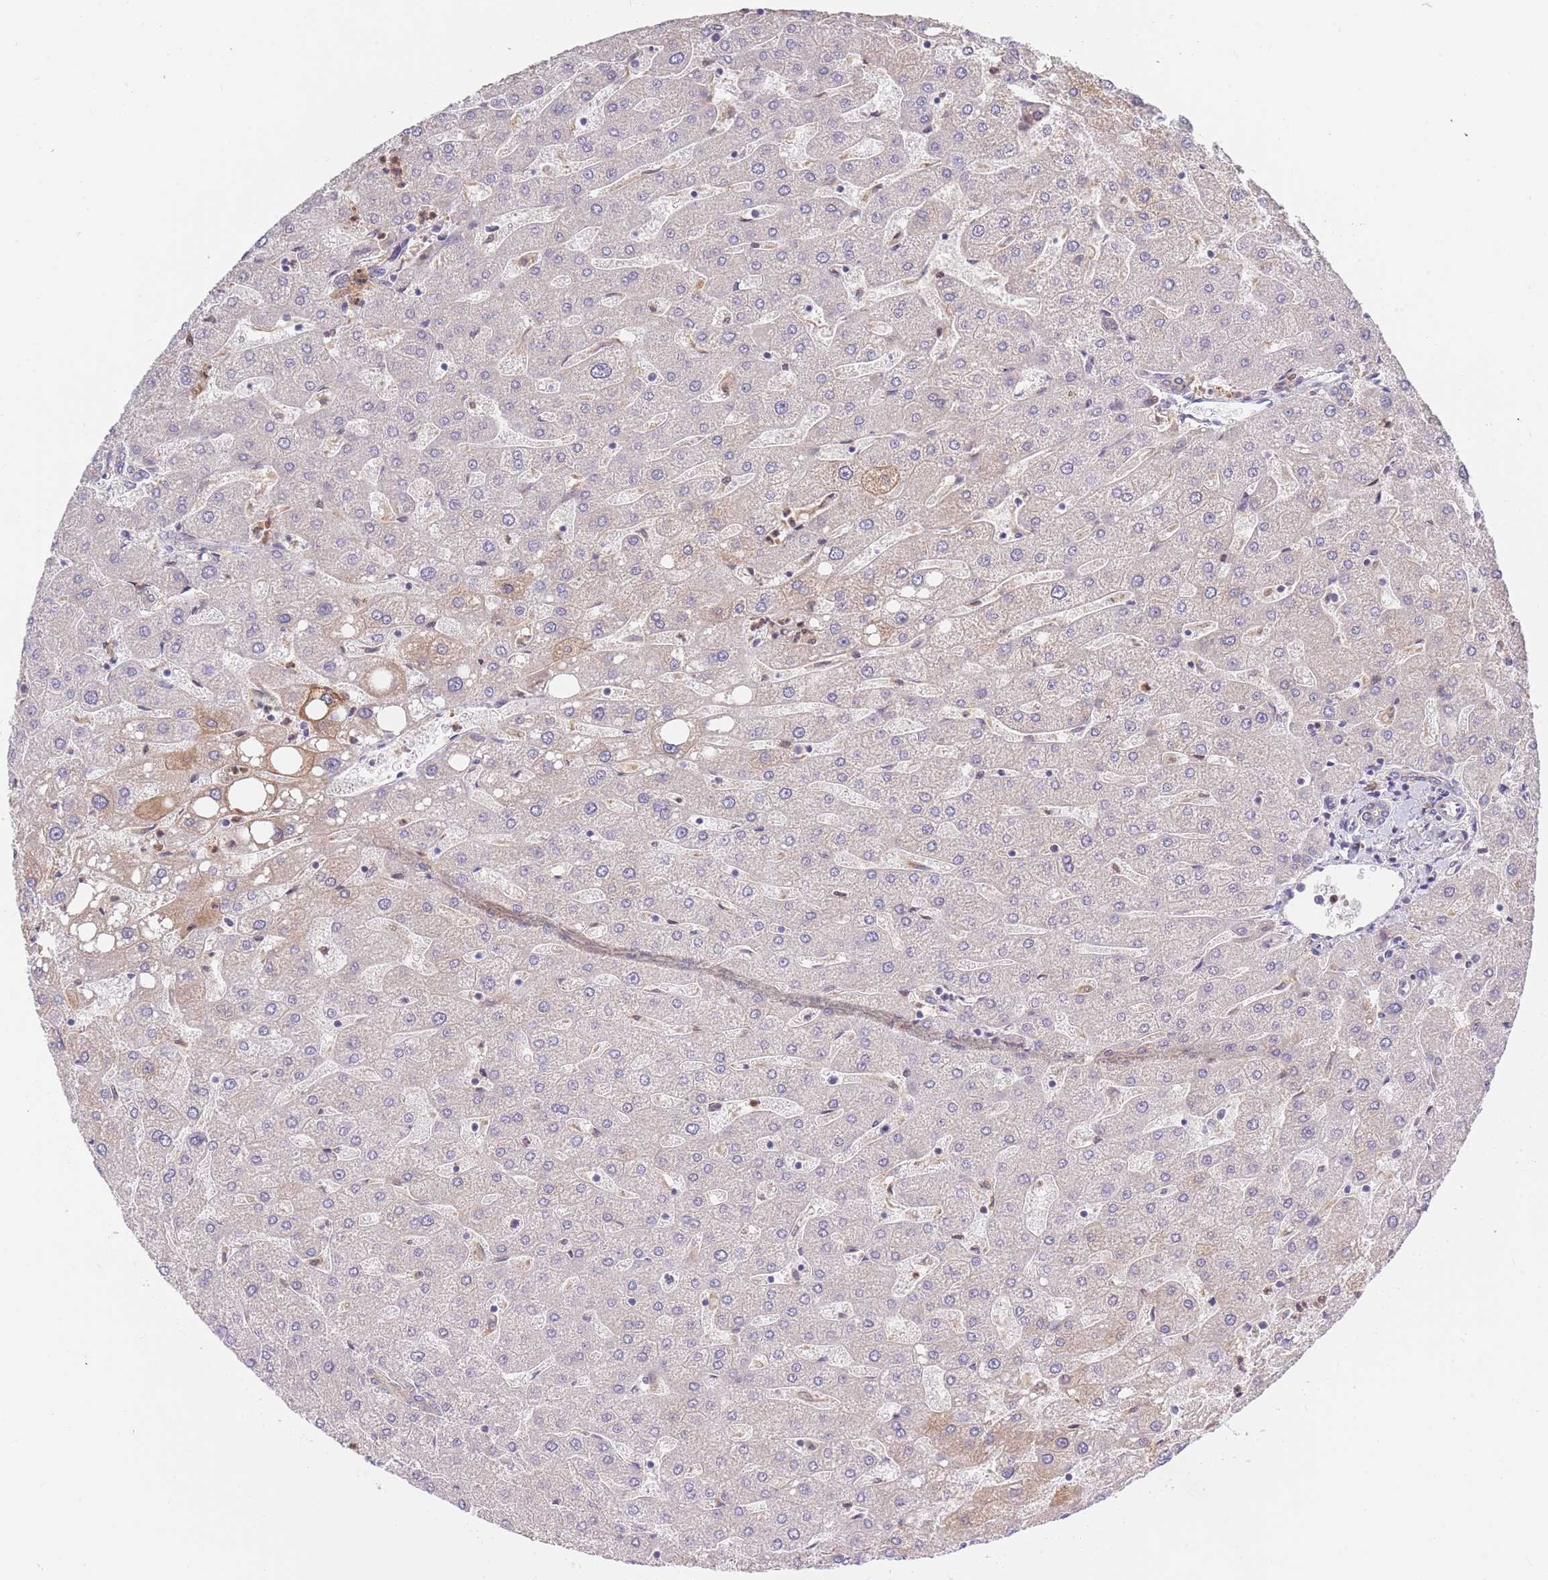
{"staining": {"intensity": "negative", "quantity": "none", "location": "none"}, "tissue": "liver", "cell_type": "Cholangiocytes", "image_type": "normal", "snomed": [{"axis": "morphology", "description": "Normal tissue, NOS"}, {"axis": "topography", "description": "Liver"}], "caption": "A high-resolution image shows IHC staining of unremarkable liver, which demonstrates no significant expression in cholangiocytes. The staining was performed using DAB to visualize the protein expression in brown, while the nuclei were stained in blue with hematoxylin (Magnification: 20x).", "gene": "BORCS5", "patient": {"sex": "male", "age": 67}}